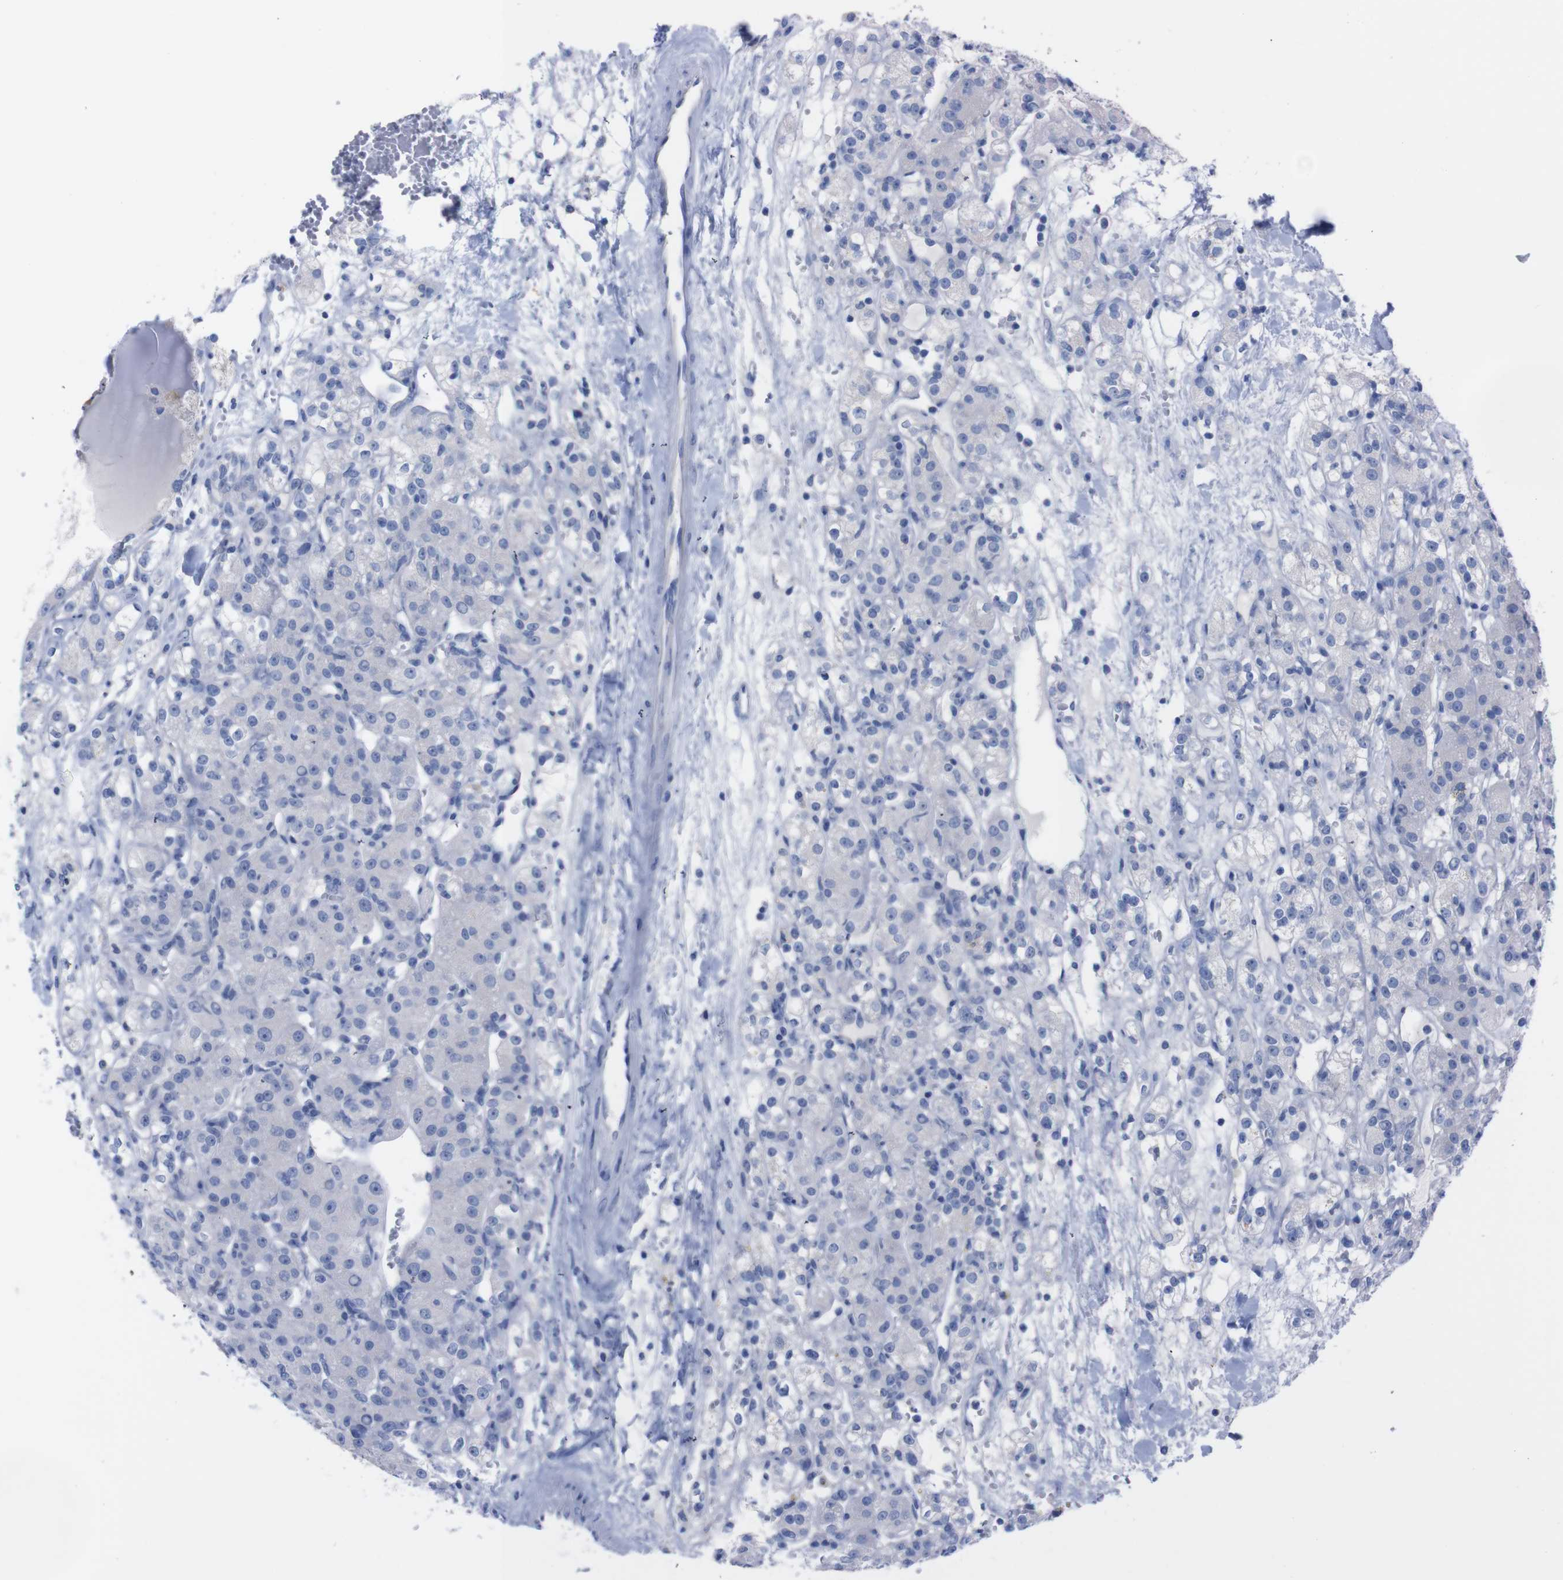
{"staining": {"intensity": "negative", "quantity": "none", "location": "none"}, "tissue": "renal cancer", "cell_type": "Tumor cells", "image_type": "cancer", "snomed": [{"axis": "morphology", "description": "Normal tissue, NOS"}, {"axis": "morphology", "description": "Adenocarcinoma, NOS"}, {"axis": "topography", "description": "Kidney"}], "caption": "Renal cancer was stained to show a protein in brown. There is no significant staining in tumor cells.", "gene": "TMEM243", "patient": {"sex": "male", "age": 61}}